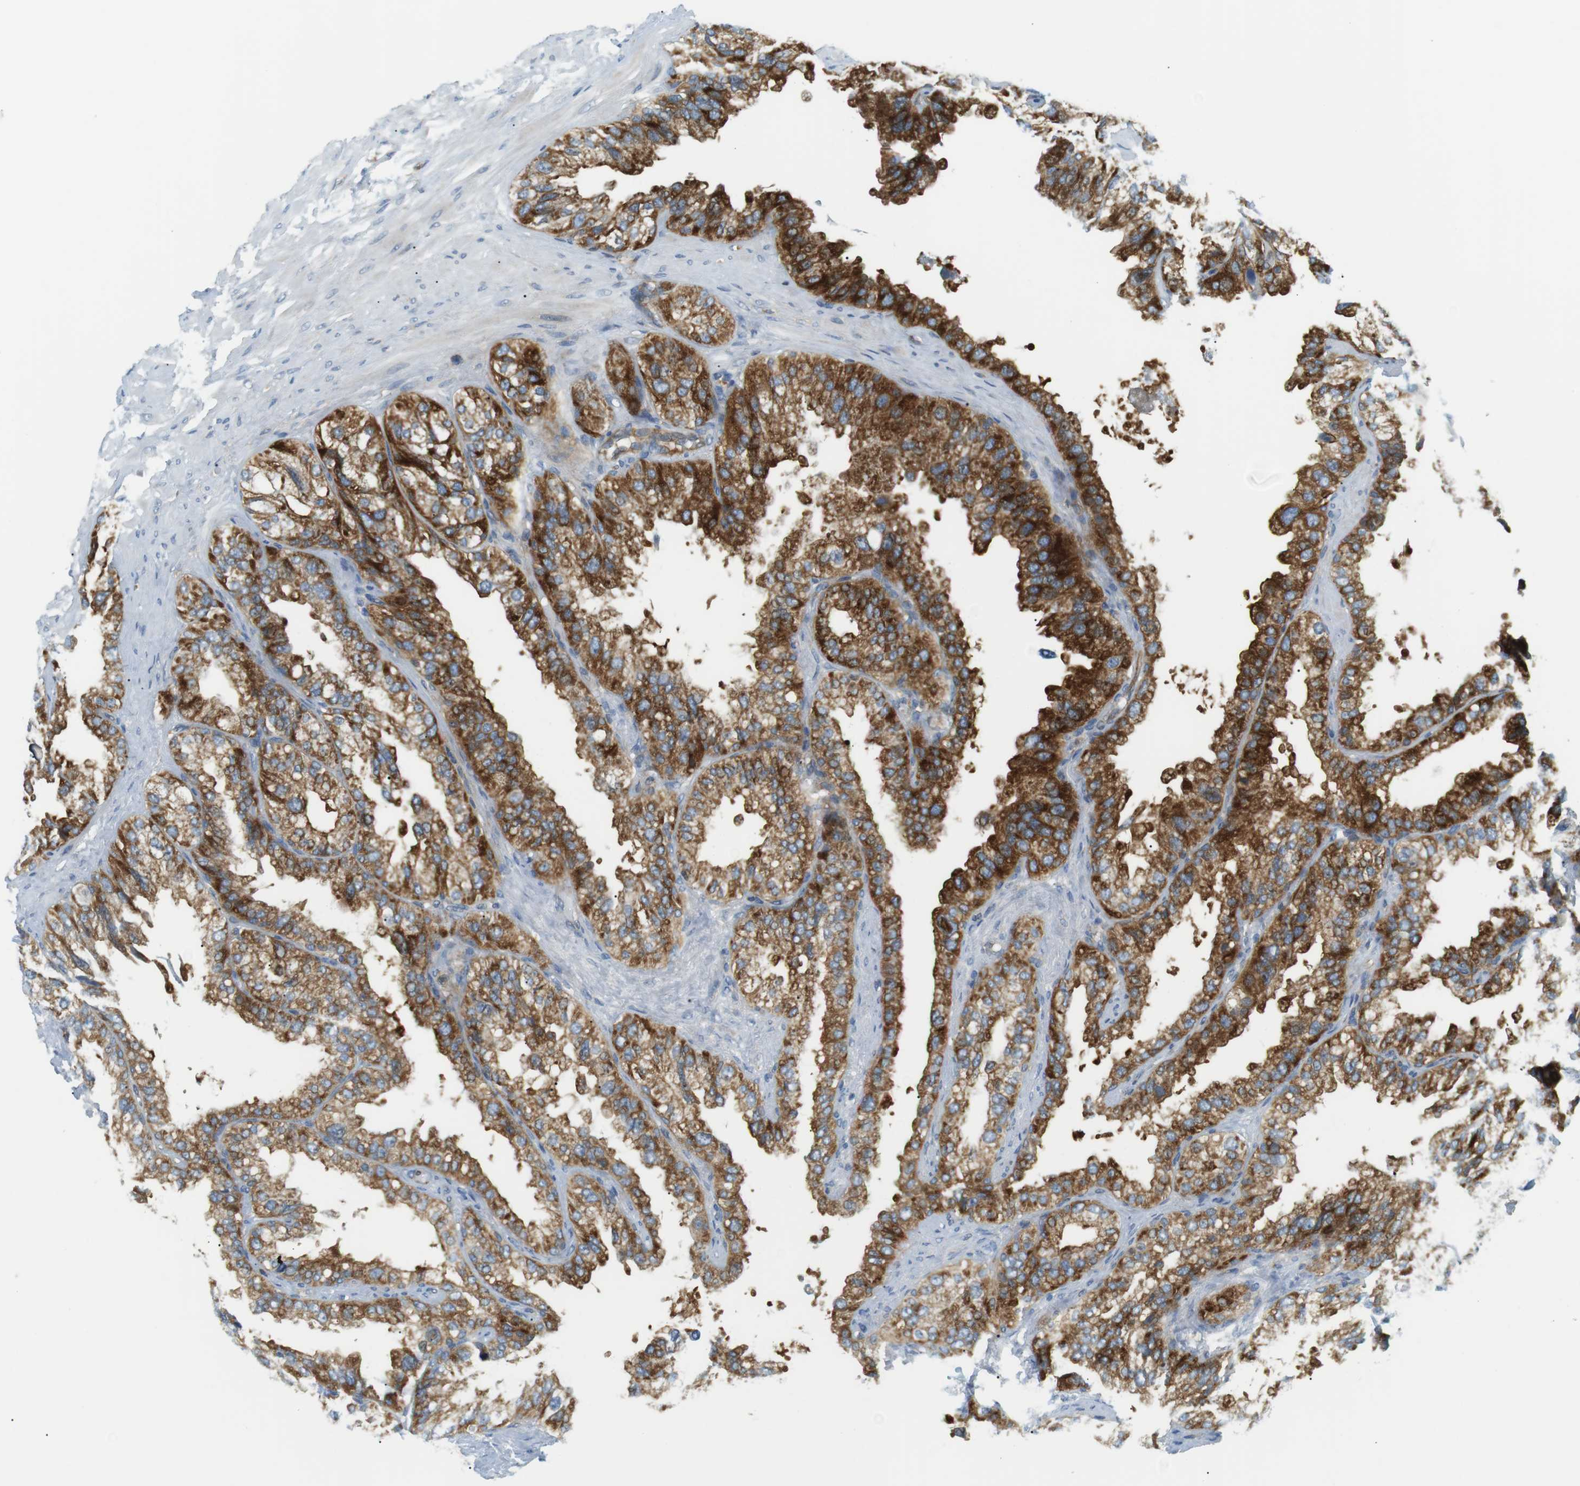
{"staining": {"intensity": "strong", "quantity": ">75%", "location": "cytoplasmic/membranous"}, "tissue": "seminal vesicle", "cell_type": "Glandular cells", "image_type": "normal", "snomed": [{"axis": "morphology", "description": "Normal tissue, NOS"}, {"axis": "topography", "description": "Seminal veicle"}], "caption": "Immunohistochemistry (IHC) photomicrograph of normal seminal vesicle: human seminal vesicle stained using immunohistochemistry (IHC) reveals high levels of strong protein expression localized specifically in the cytoplasmic/membranous of glandular cells, appearing as a cytoplasmic/membranous brown color.", "gene": "TMEM200A", "patient": {"sex": "male", "age": 68}}